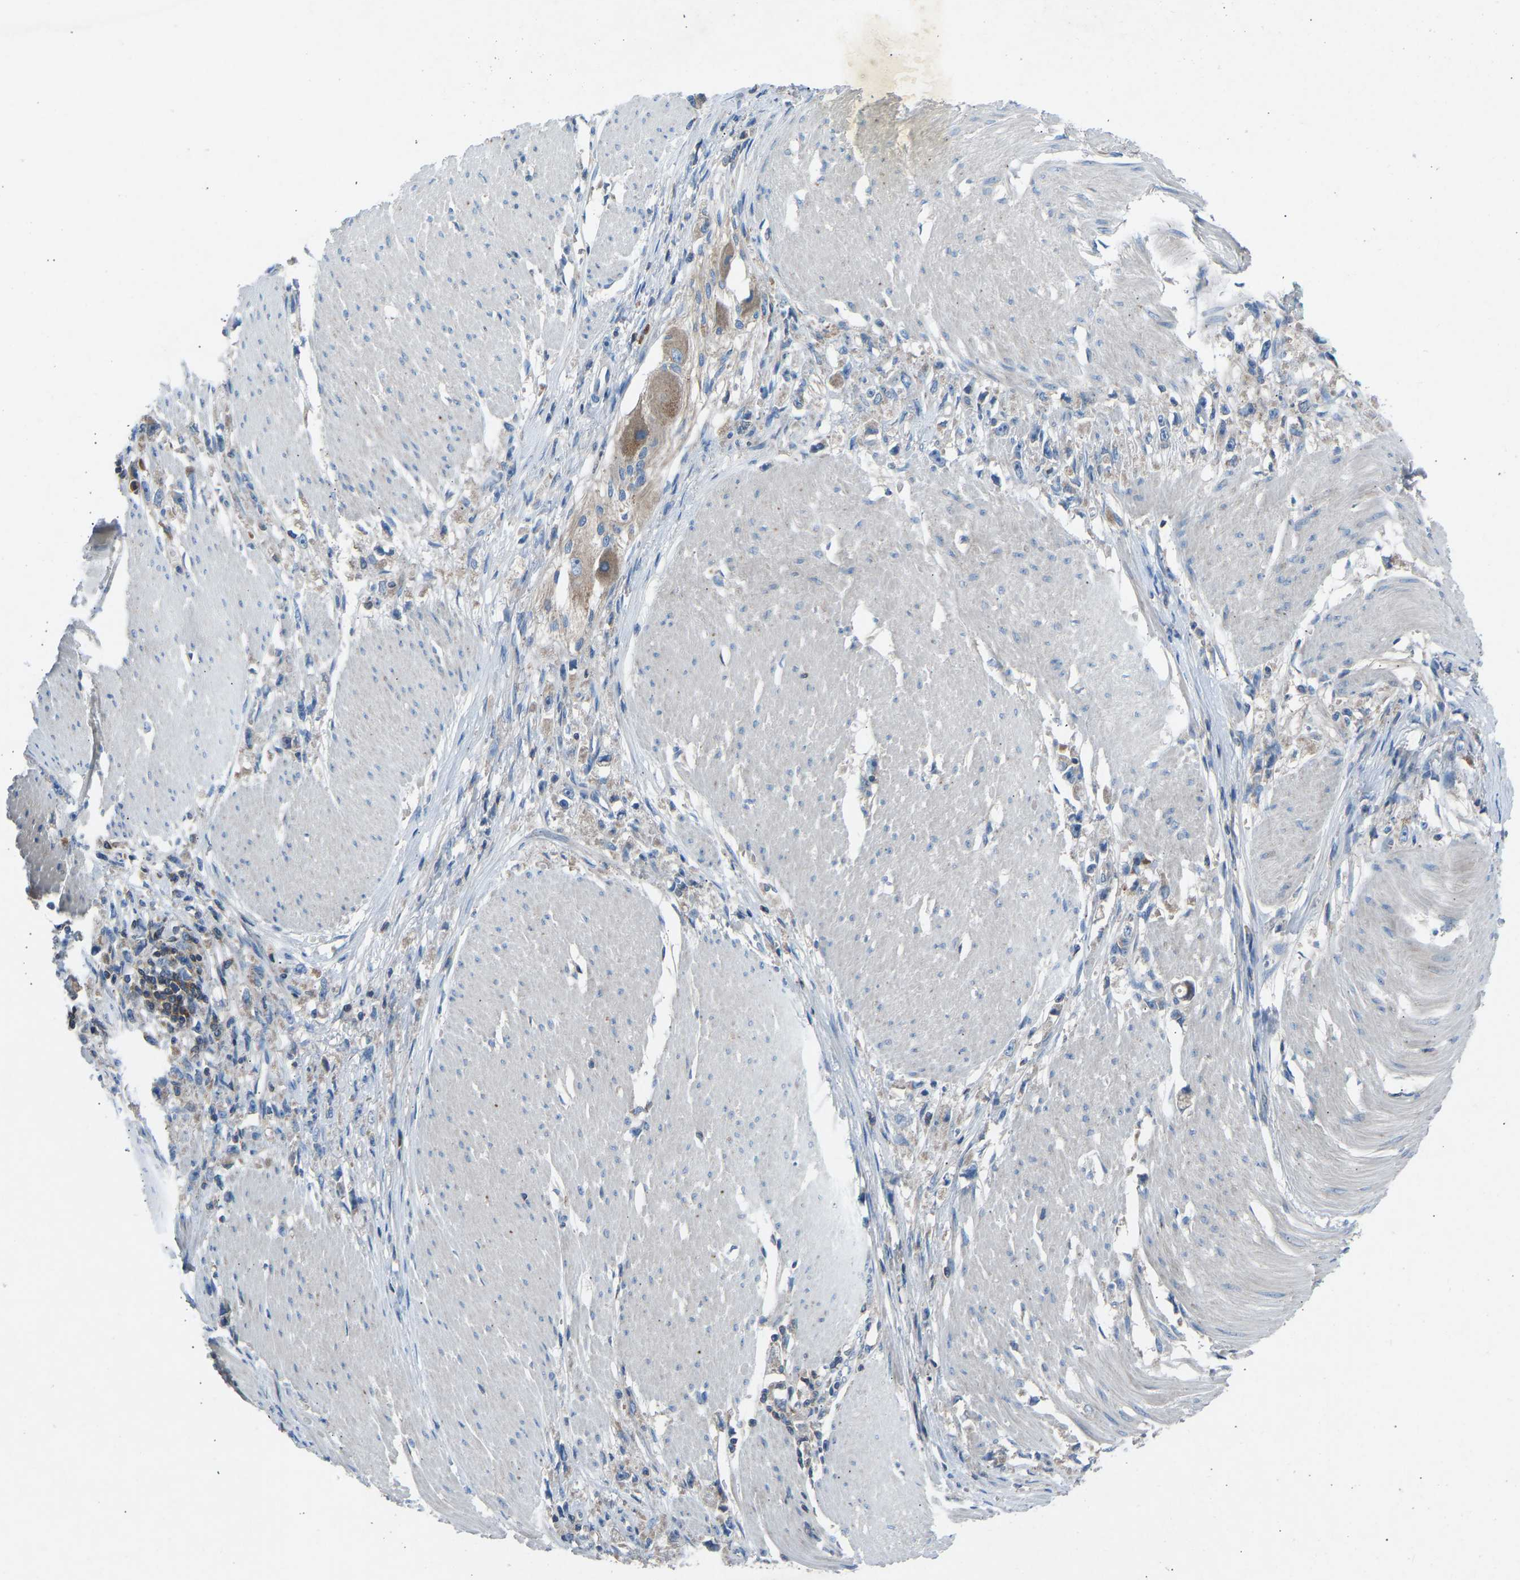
{"staining": {"intensity": "weak", "quantity": ">75%", "location": "cytoplasmic/membranous"}, "tissue": "stomach cancer", "cell_type": "Tumor cells", "image_type": "cancer", "snomed": [{"axis": "morphology", "description": "Adenocarcinoma, NOS"}, {"axis": "topography", "description": "Stomach"}], "caption": "A micrograph showing weak cytoplasmic/membranous positivity in approximately >75% of tumor cells in stomach cancer, as visualized by brown immunohistochemical staining.", "gene": "GRK6", "patient": {"sex": "female", "age": 59}}